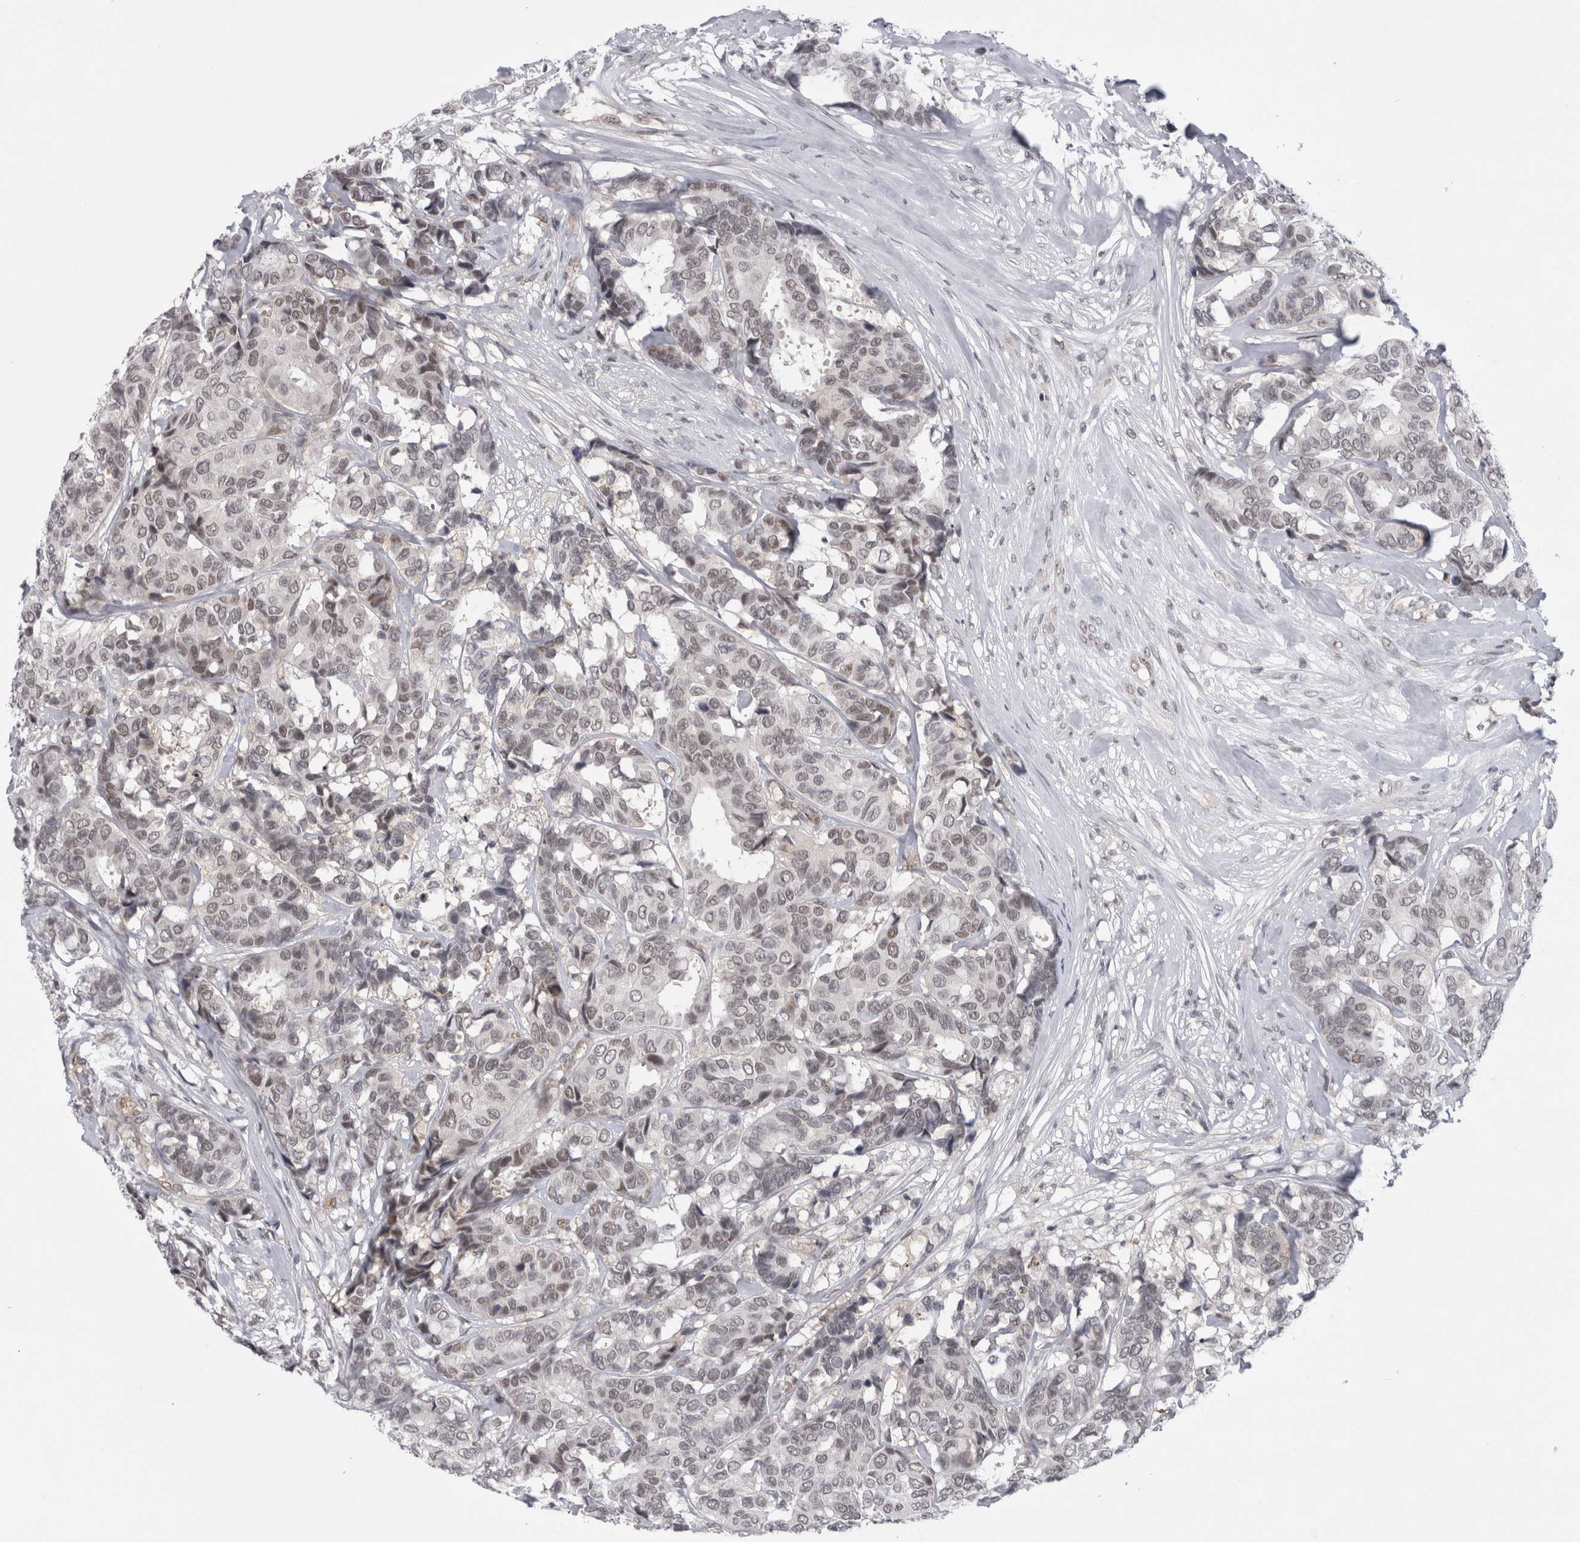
{"staining": {"intensity": "weak", "quantity": ">75%", "location": "nuclear"}, "tissue": "breast cancer", "cell_type": "Tumor cells", "image_type": "cancer", "snomed": [{"axis": "morphology", "description": "Duct carcinoma"}, {"axis": "topography", "description": "Breast"}], "caption": "This histopathology image demonstrates immunohistochemistry (IHC) staining of human invasive ductal carcinoma (breast), with low weak nuclear staining in approximately >75% of tumor cells.", "gene": "PSMB2", "patient": {"sex": "female", "age": 87}}